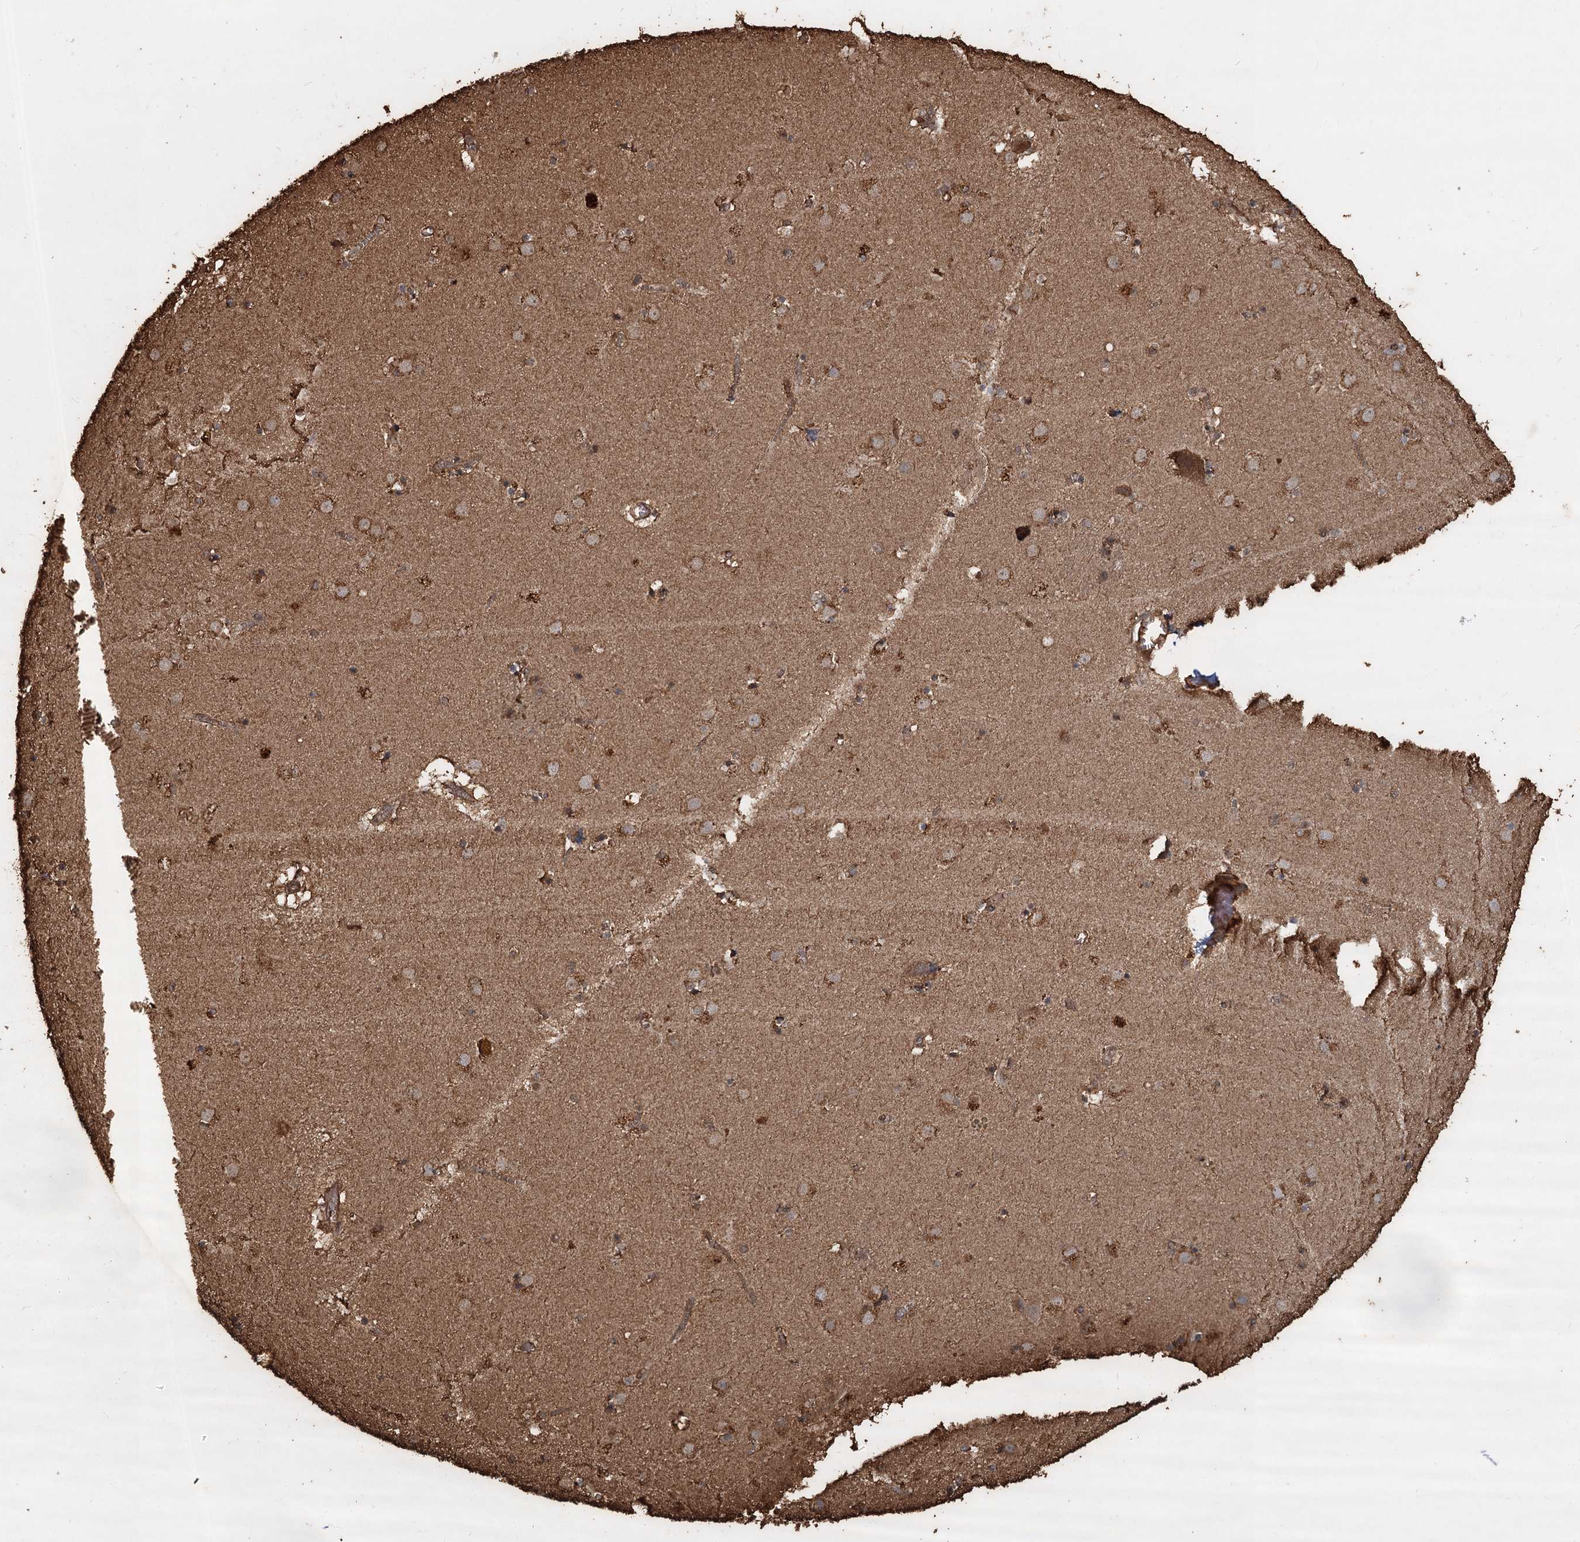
{"staining": {"intensity": "moderate", "quantity": "25%-75%", "location": "cytoplasmic/membranous"}, "tissue": "caudate", "cell_type": "Glial cells", "image_type": "normal", "snomed": [{"axis": "morphology", "description": "Normal tissue, NOS"}, {"axis": "topography", "description": "Lateral ventricle wall"}], "caption": "Protein staining of unremarkable caudate demonstrates moderate cytoplasmic/membranous positivity in about 25%-75% of glial cells.", "gene": "PIK3C2A", "patient": {"sex": "male", "age": 70}}